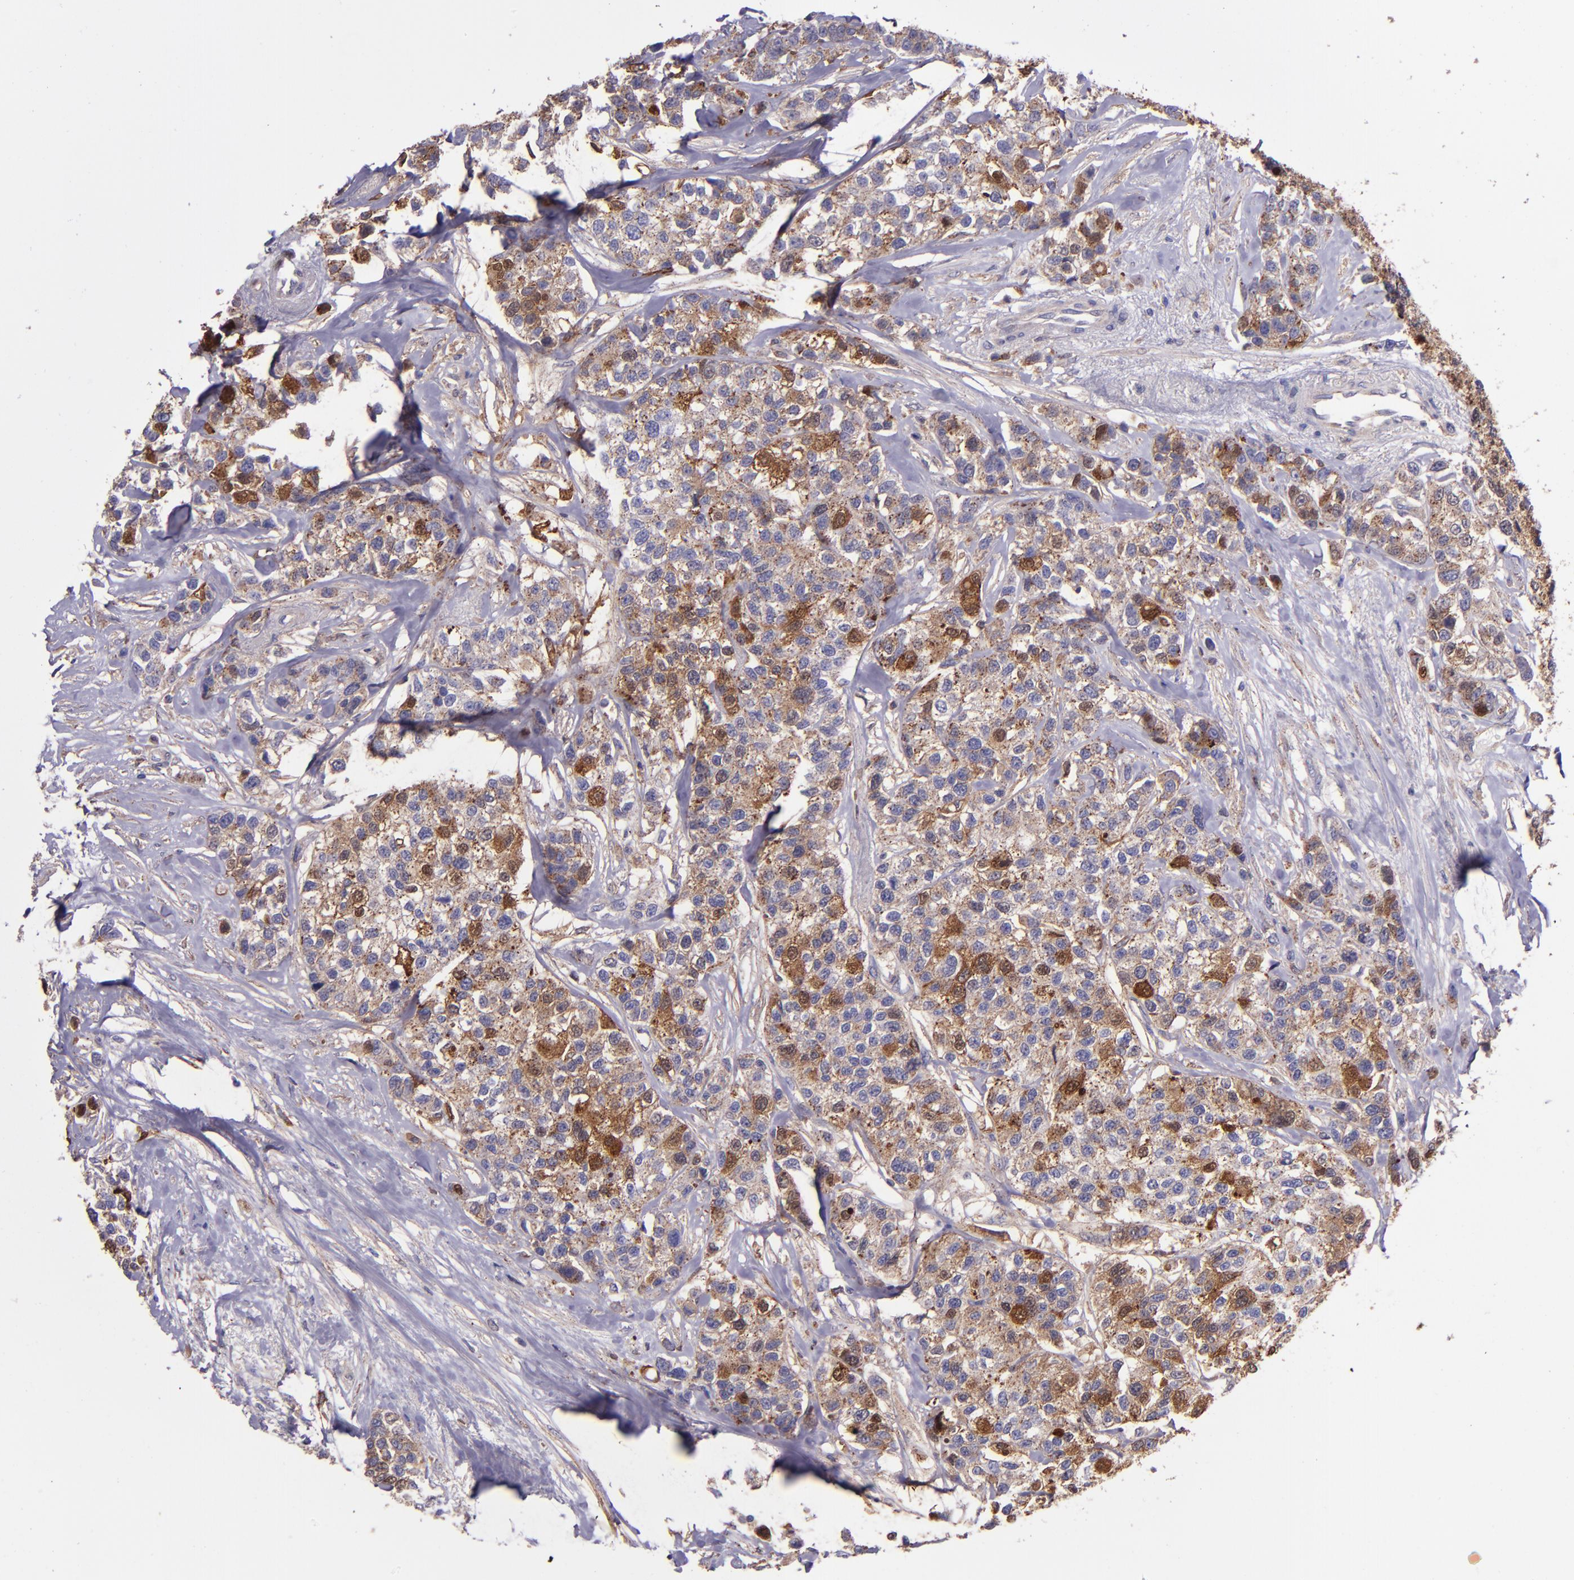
{"staining": {"intensity": "moderate", "quantity": "25%-75%", "location": "cytoplasmic/membranous,nuclear"}, "tissue": "breast cancer", "cell_type": "Tumor cells", "image_type": "cancer", "snomed": [{"axis": "morphology", "description": "Duct carcinoma"}, {"axis": "topography", "description": "Breast"}], "caption": "Brown immunohistochemical staining in breast cancer (infiltrating ductal carcinoma) reveals moderate cytoplasmic/membranous and nuclear expression in about 25%-75% of tumor cells.", "gene": "WASHC1", "patient": {"sex": "female", "age": 51}}